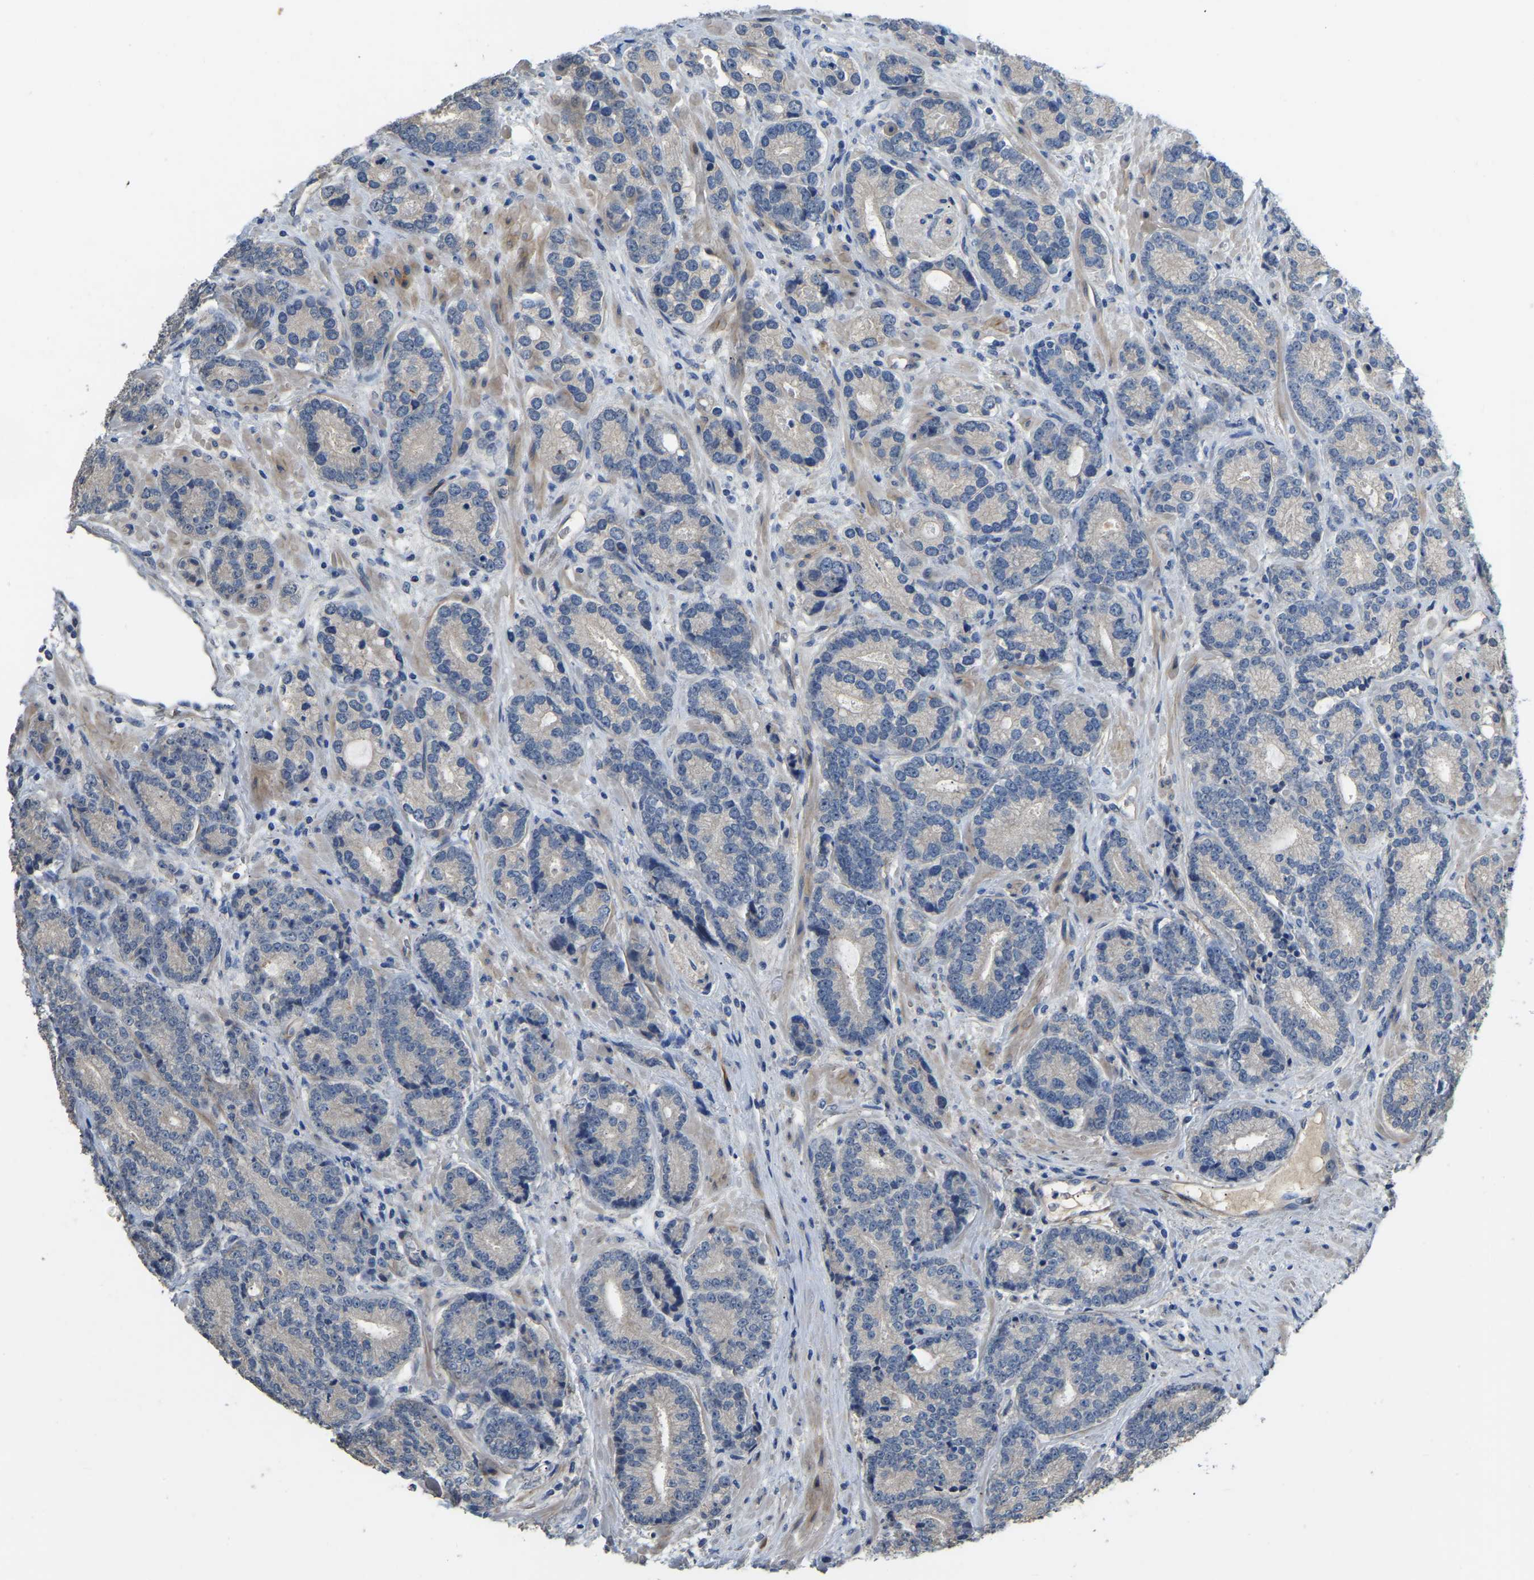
{"staining": {"intensity": "negative", "quantity": "none", "location": "none"}, "tissue": "prostate cancer", "cell_type": "Tumor cells", "image_type": "cancer", "snomed": [{"axis": "morphology", "description": "Adenocarcinoma, High grade"}, {"axis": "topography", "description": "Prostate"}], "caption": "DAB immunohistochemical staining of prostate high-grade adenocarcinoma reveals no significant expression in tumor cells.", "gene": "HIGD2B", "patient": {"sex": "male", "age": 61}}